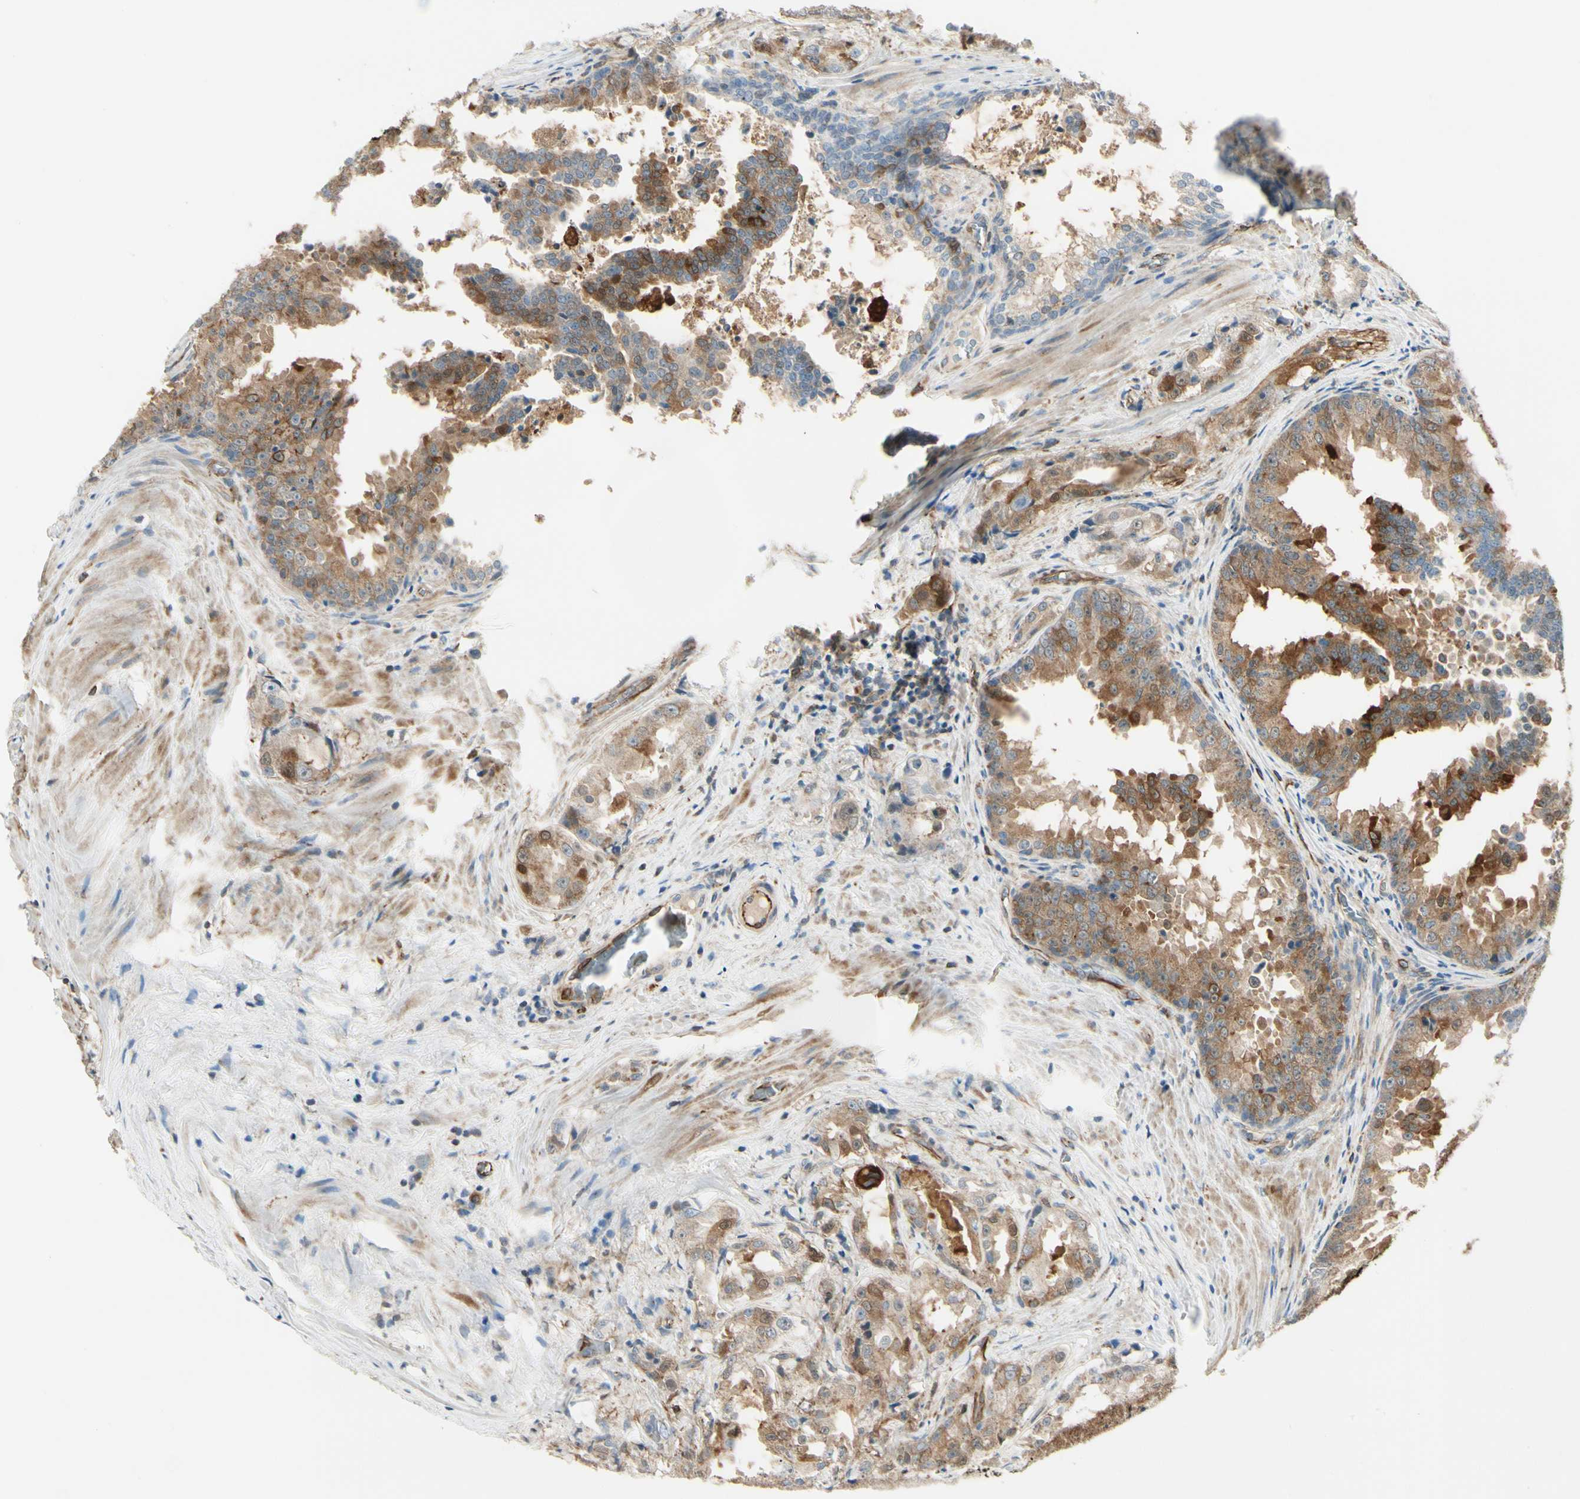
{"staining": {"intensity": "moderate", "quantity": ">75%", "location": "cytoplasmic/membranous"}, "tissue": "prostate cancer", "cell_type": "Tumor cells", "image_type": "cancer", "snomed": [{"axis": "morphology", "description": "Adenocarcinoma, High grade"}, {"axis": "topography", "description": "Prostate"}], "caption": "Immunohistochemistry micrograph of neoplastic tissue: human prostate cancer (high-grade adenocarcinoma) stained using immunohistochemistry reveals medium levels of moderate protein expression localized specifically in the cytoplasmic/membranous of tumor cells, appearing as a cytoplasmic/membranous brown color.", "gene": "FTH1", "patient": {"sex": "male", "age": 73}}